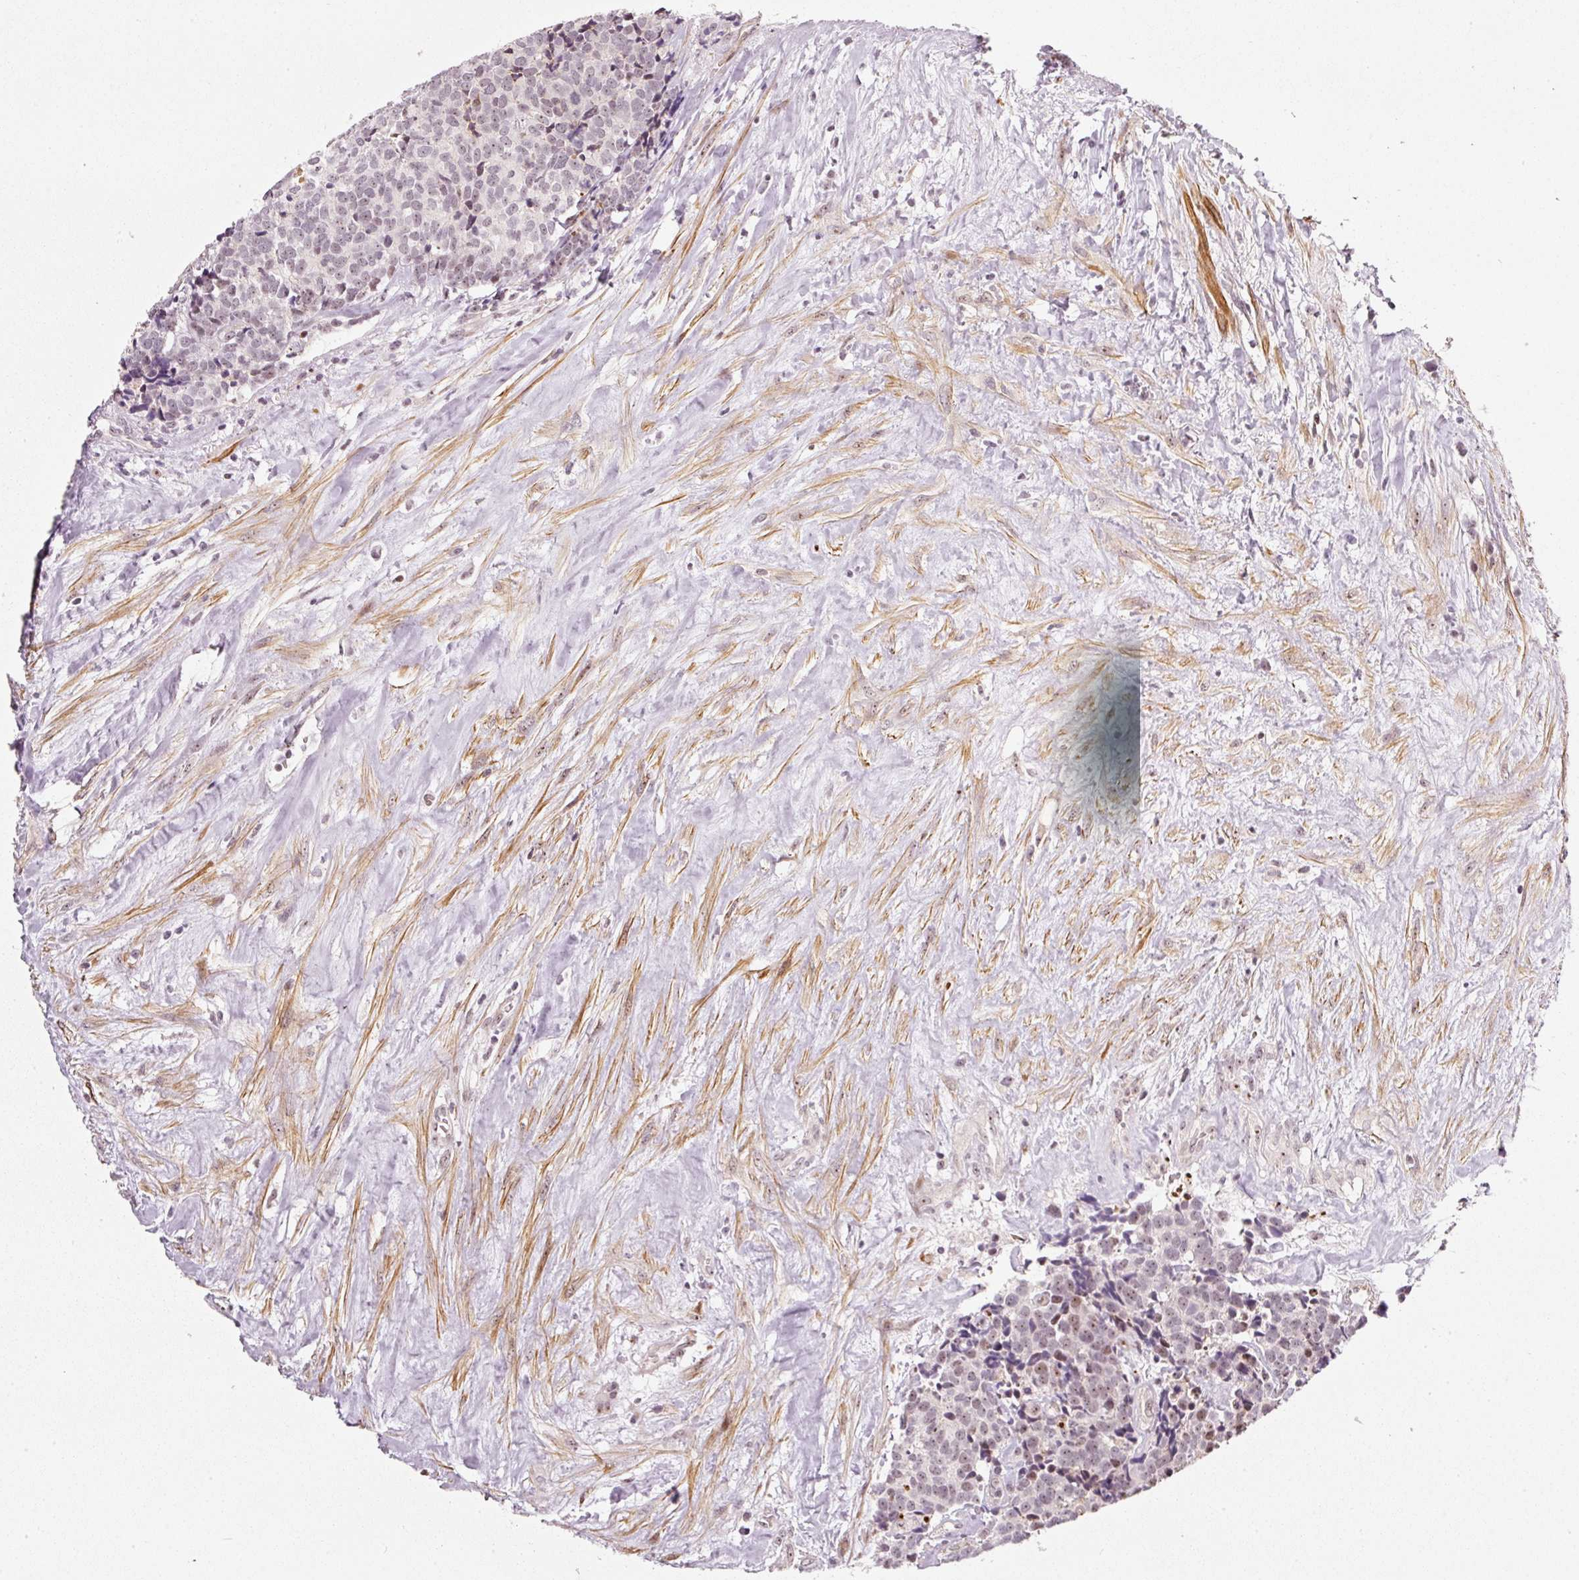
{"staining": {"intensity": "weak", "quantity": "25%-75%", "location": "nuclear"}, "tissue": "carcinoid", "cell_type": "Tumor cells", "image_type": "cancer", "snomed": [{"axis": "morphology", "description": "Carcinoid, malignant, NOS"}, {"axis": "topography", "description": "Skin"}], "caption": "IHC photomicrograph of neoplastic tissue: human carcinoid stained using IHC reveals low levels of weak protein expression localized specifically in the nuclear of tumor cells, appearing as a nuclear brown color.", "gene": "MXRA8", "patient": {"sex": "female", "age": 79}}